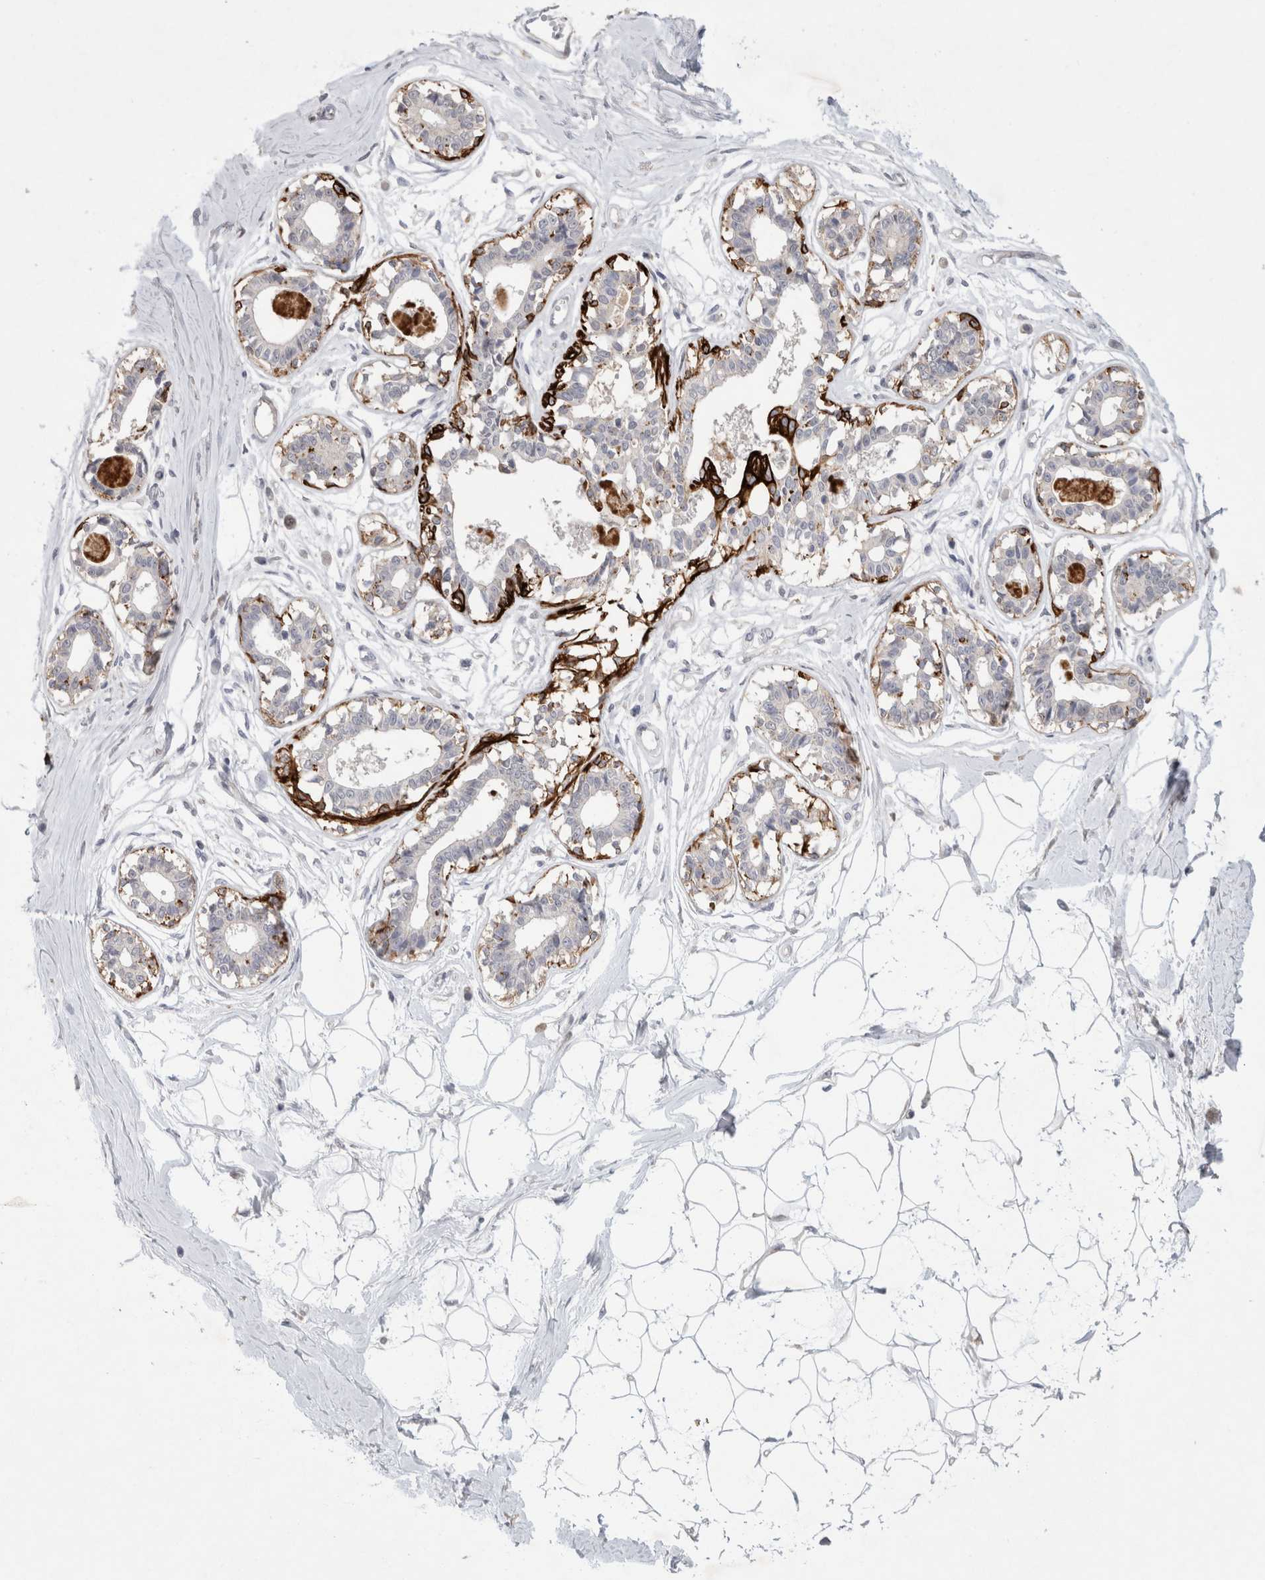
{"staining": {"intensity": "negative", "quantity": "none", "location": "none"}, "tissue": "breast", "cell_type": "Adipocytes", "image_type": "normal", "snomed": [{"axis": "morphology", "description": "Normal tissue, NOS"}, {"axis": "topography", "description": "Breast"}], "caption": "Immunohistochemistry image of benign breast: human breast stained with DAB (3,3'-diaminobenzidine) demonstrates no significant protein positivity in adipocytes. (DAB (3,3'-diaminobenzidine) IHC with hematoxylin counter stain).", "gene": "GAA", "patient": {"sex": "female", "age": 45}}